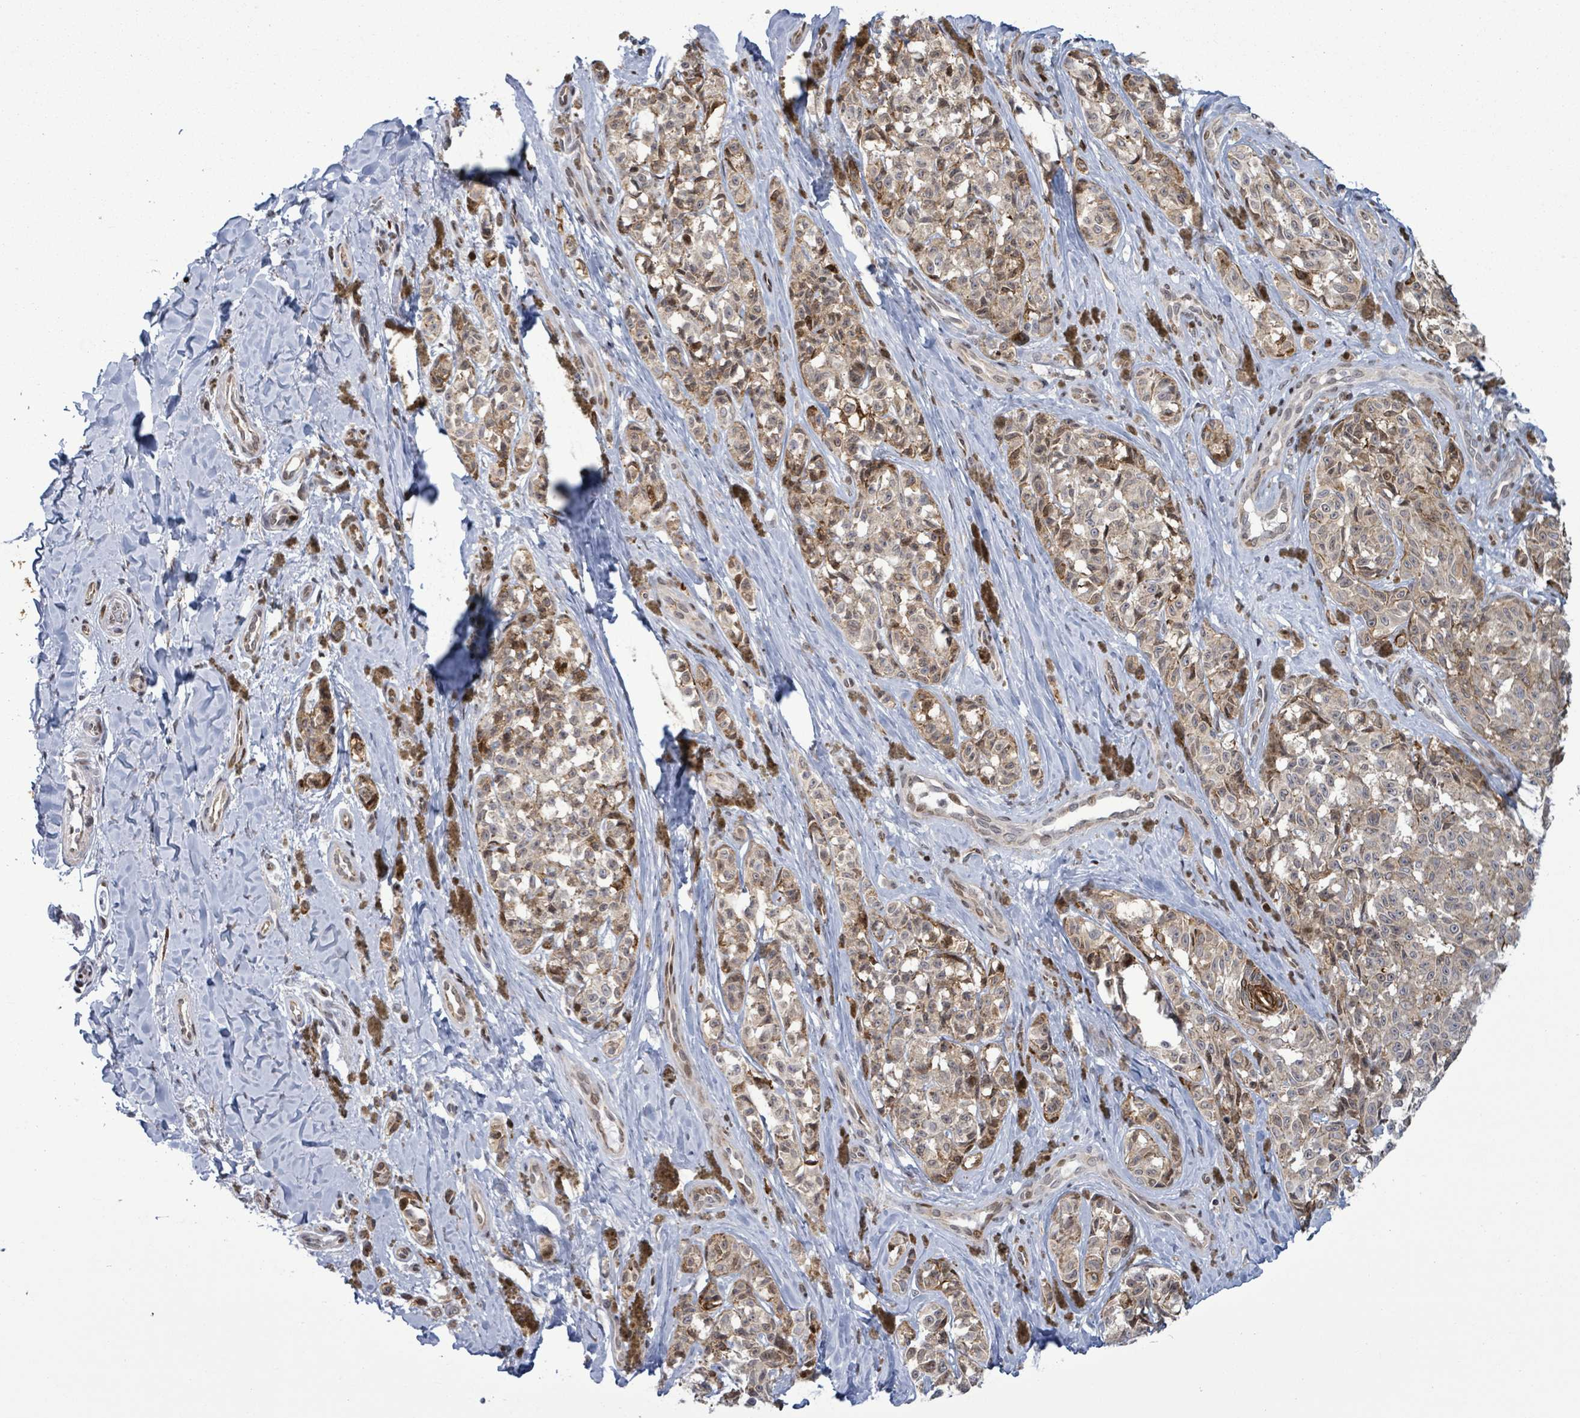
{"staining": {"intensity": "moderate", "quantity": ">75%", "location": "cytoplasmic/membranous,nuclear"}, "tissue": "melanoma", "cell_type": "Tumor cells", "image_type": "cancer", "snomed": [{"axis": "morphology", "description": "Malignant melanoma, NOS"}, {"axis": "topography", "description": "Skin"}], "caption": "Melanoma stained for a protein displays moderate cytoplasmic/membranous and nuclear positivity in tumor cells. The protein of interest is shown in brown color, while the nuclei are stained blue.", "gene": "FNDC4", "patient": {"sex": "female", "age": 65}}